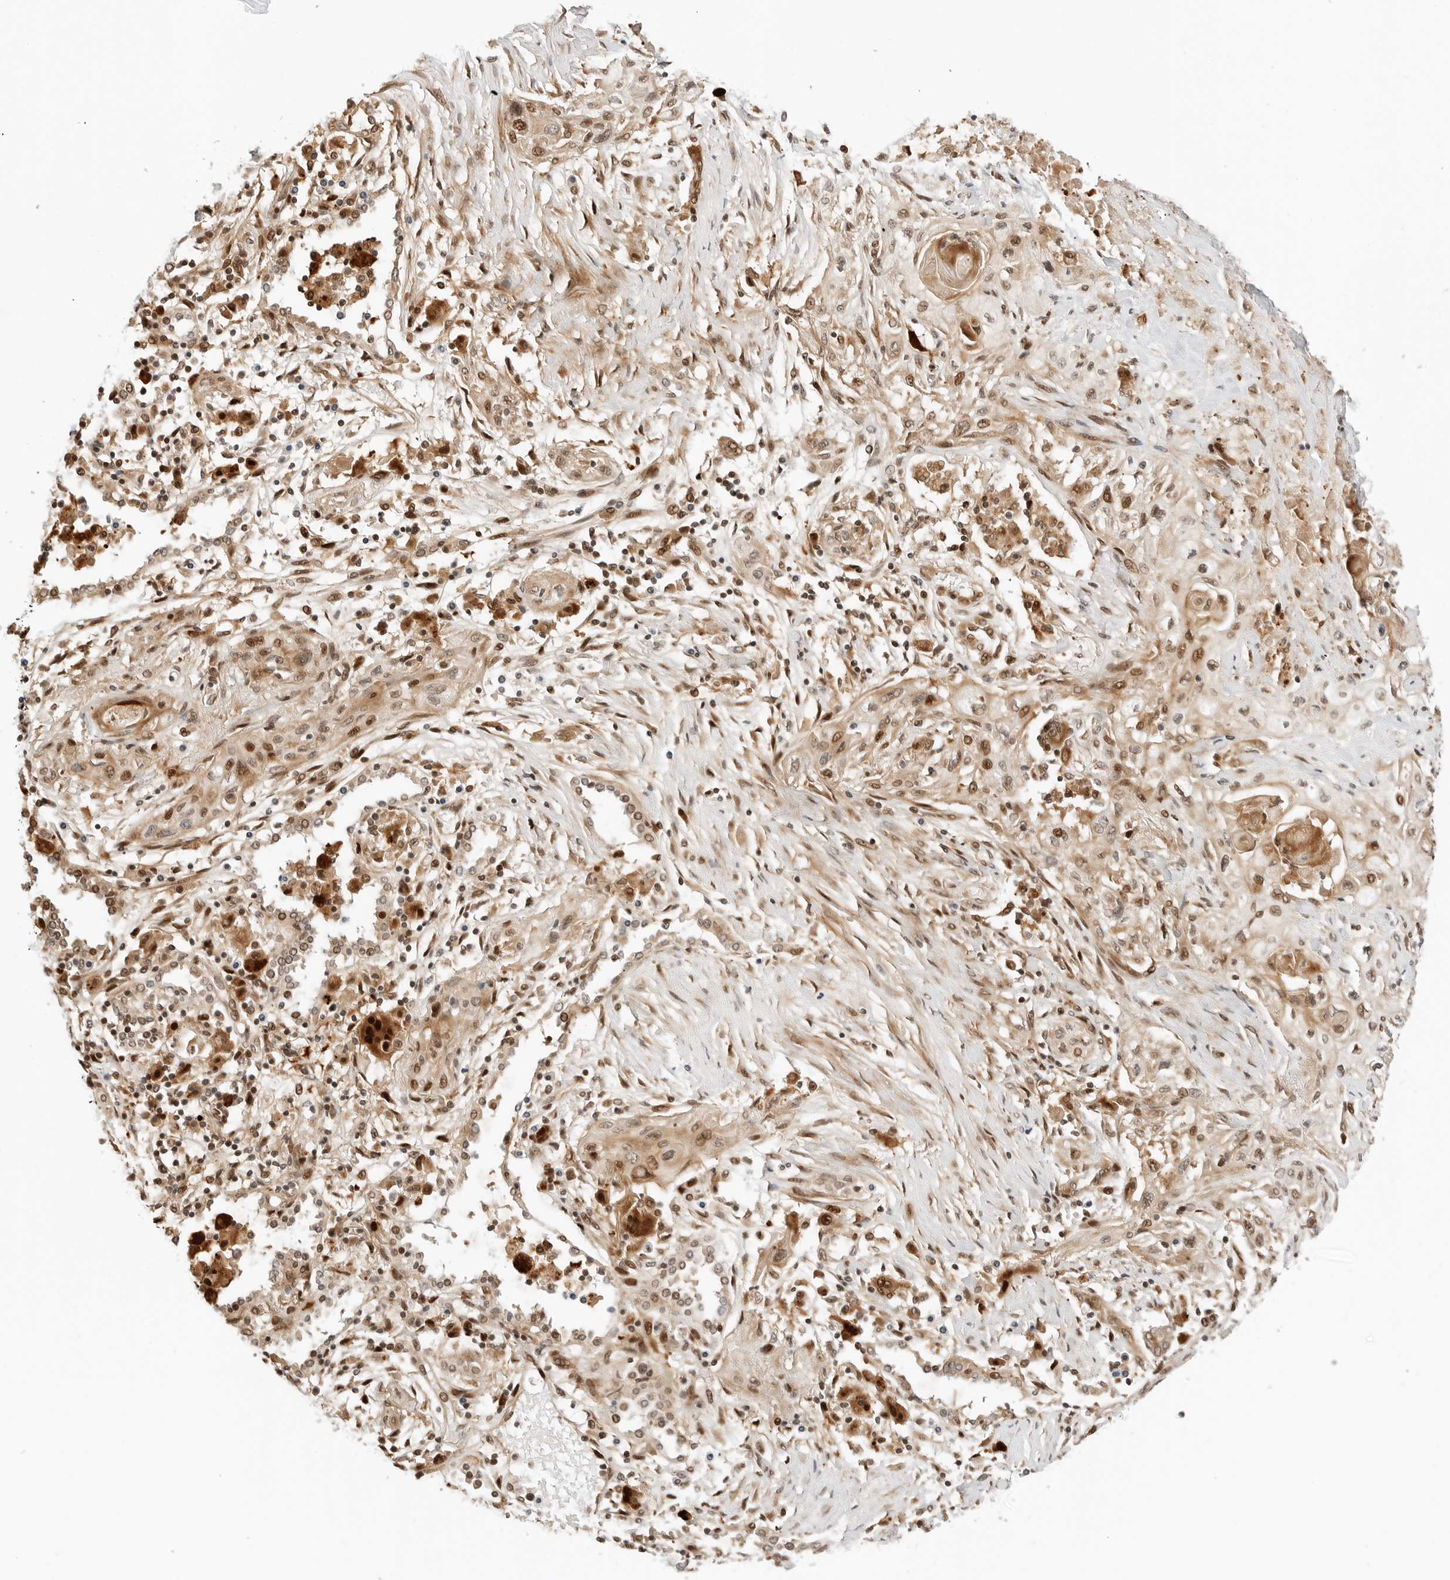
{"staining": {"intensity": "moderate", "quantity": ">75%", "location": "cytoplasmic/membranous,nuclear"}, "tissue": "lung cancer", "cell_type": "Tumor cells", "image_type": "cancer", "snomed": [{"axis": "morphology", "description": "Squamous cell carcinoma, NOS"}, {"axis": "topography", "description": "Lung"}], "caption": "Immunohistochemistry (IHC) photomicrograph of neoplastic tissue: lung cancer (squamous cell carcinoma) stained using immunohistochemistry exhibits medium levels of moderate protein expression localized specifically in the cytoplasmic/membranous and nuclear of tumor cells, appearing as a cytoplasmic/membranous and nuclear brown color.", "gene": "GEM", "patient": {"sex": "female", "age": 47}}